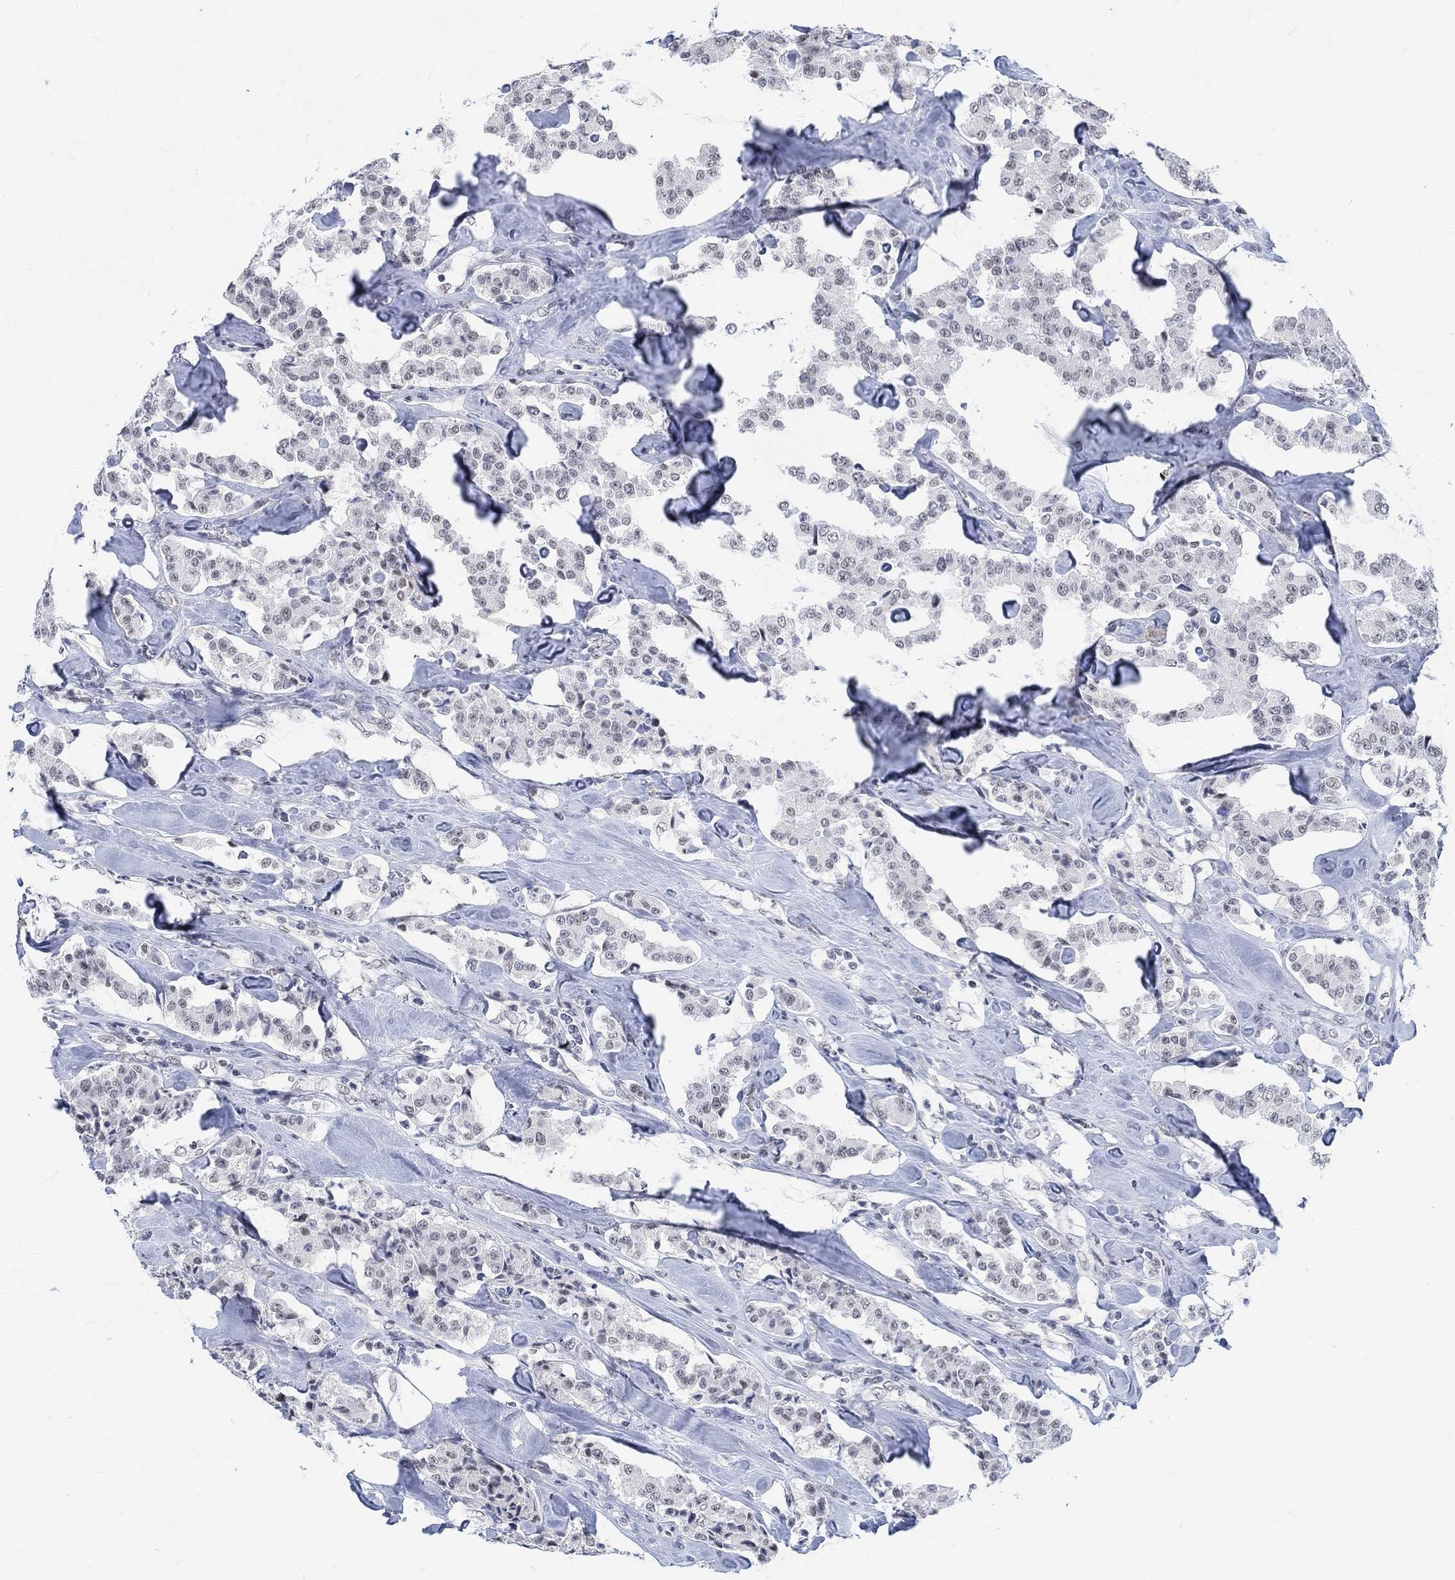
{"staining": {"intensity": "negative", "quantity": "none", "location": "none"}, "tissue": "carcinoid", "cell_type": "Tumor cells", "image_type": "cancer", "snomed": [{"axis": "morphology", "description": "Carcinoid, malignant, NOS"}, {"axis": "topography", "description": "Pancreas"}], "caption": "IHC histopathology image of neoplastic tissue: human carcinoid stained with DAB shows no significant protein staining in tumor cells.", "gene": "KCNH8", "patient": {"sex": "male", "age": 41}}